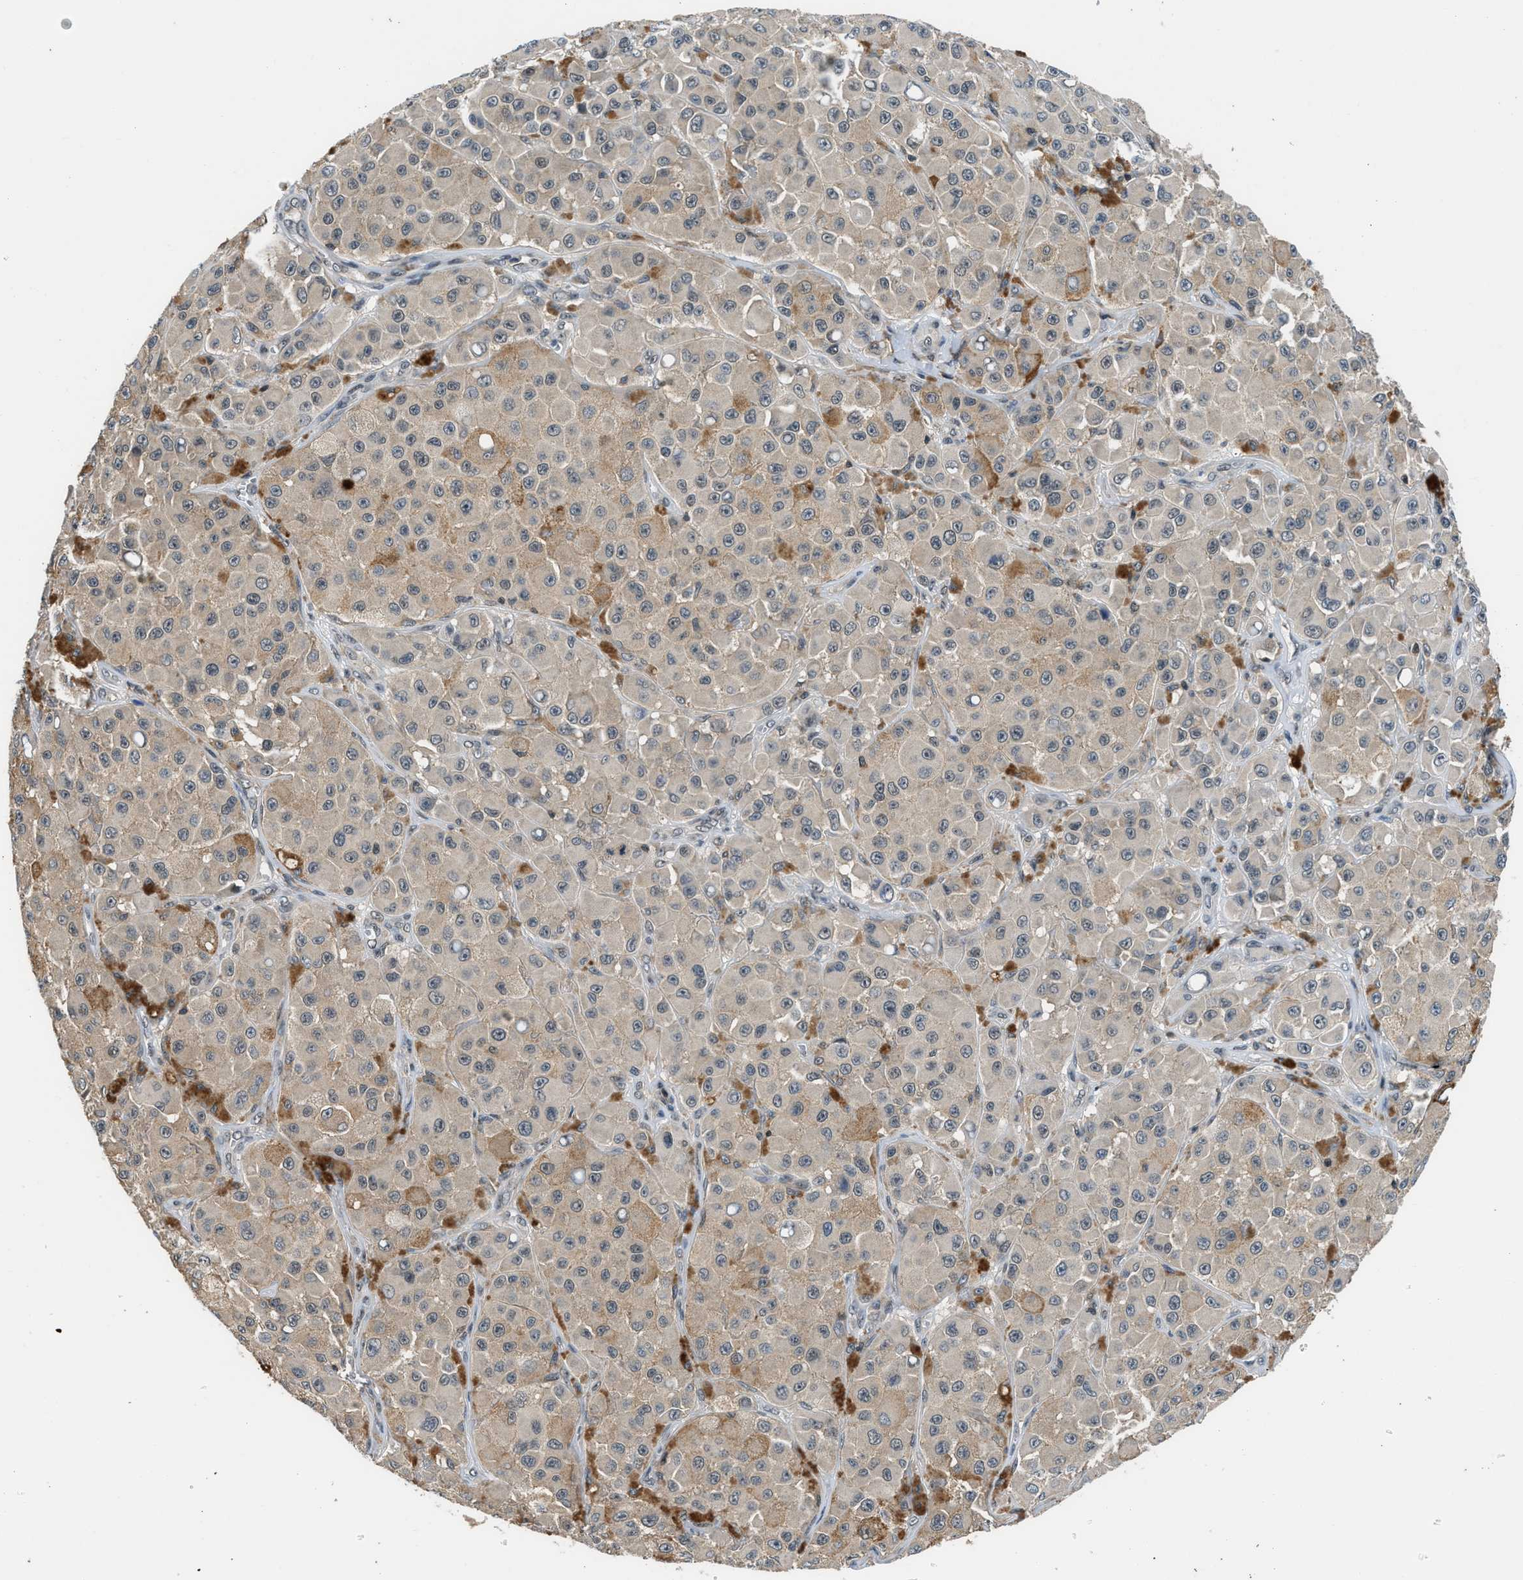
{"staining": {"intensity": "moderate", "quantity": ">75%", "location": "cytoplasmic/membranous"}, "tissue": "melanoma", "cell_type": "Tumor cells", "image_type": "cancer", "snomed": [{"axis": "morphology", "description": "Malignant melanoma, NOS"}, {"axis": "topography", "description": "Skin"}], "caption": "High-power microscopy captured an IHC image of melanoma, revealing moderate cytoplasmic/membranous staining in approximately >75% of tumor cells.", "gene": "MTMR1", "patient": {"sex": "male", "age": 84}}